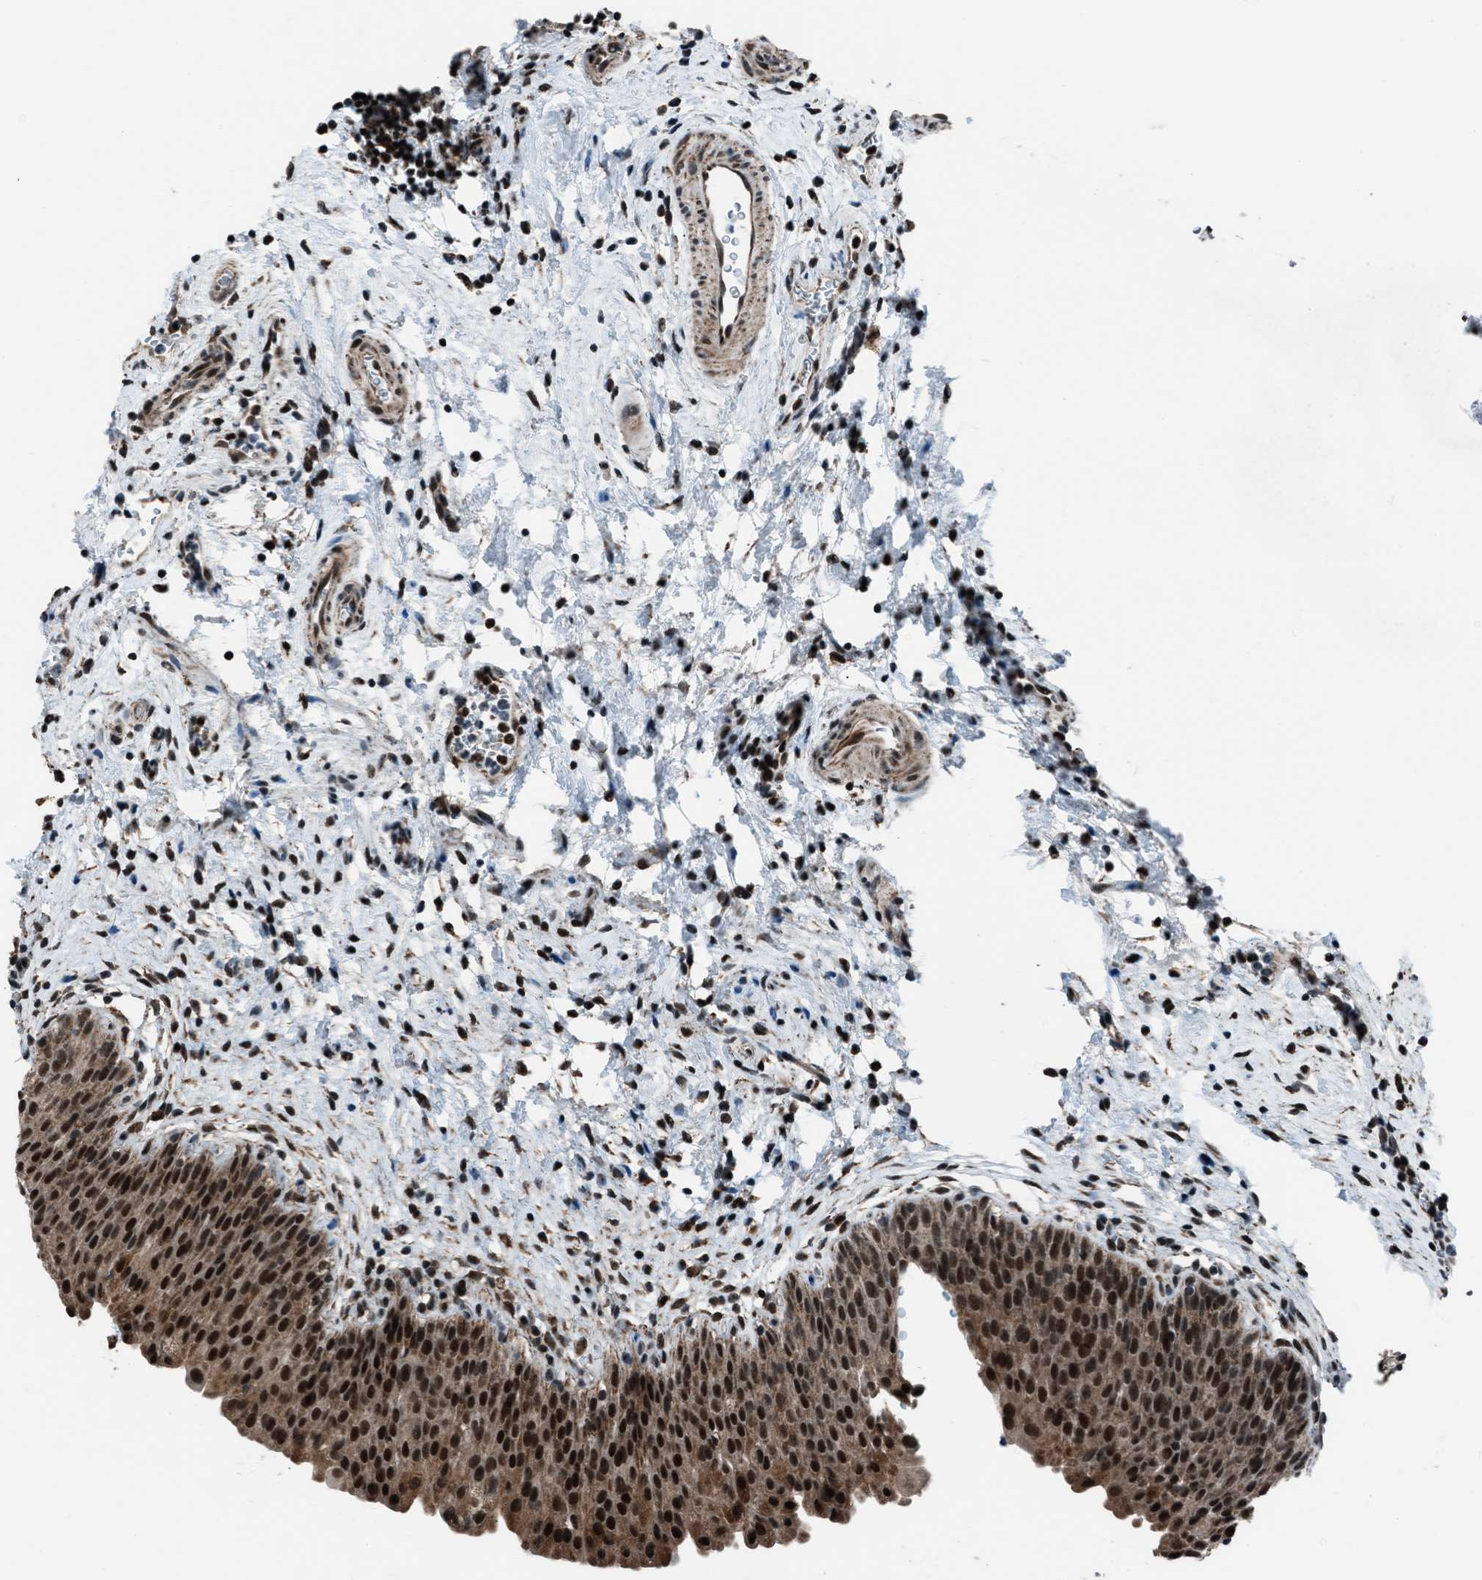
{"staining": {"intensity": "strong", "quantity": ">75%", "location": "cytoplasmic/membranous,nuclear"}, "tissue": "urinary bladder", "cell_type": "Urothelial cells", "image_type": "normal", "snomed": [{"axis": "morphology", "description": "Normal tissue, NOS"}, {"axis": "topography", "description": "Urinary bladder"}], "caption": "Urothelial cells display strong cytoplasmic/membranous,nuclear staining in approximately >75% of cells in benign urinary bladder. (brown staining indicates protein expression, while blue staining denotes nuclei).", "gene": "MORC3", "patient": {"sex": "male", "age": 37}}